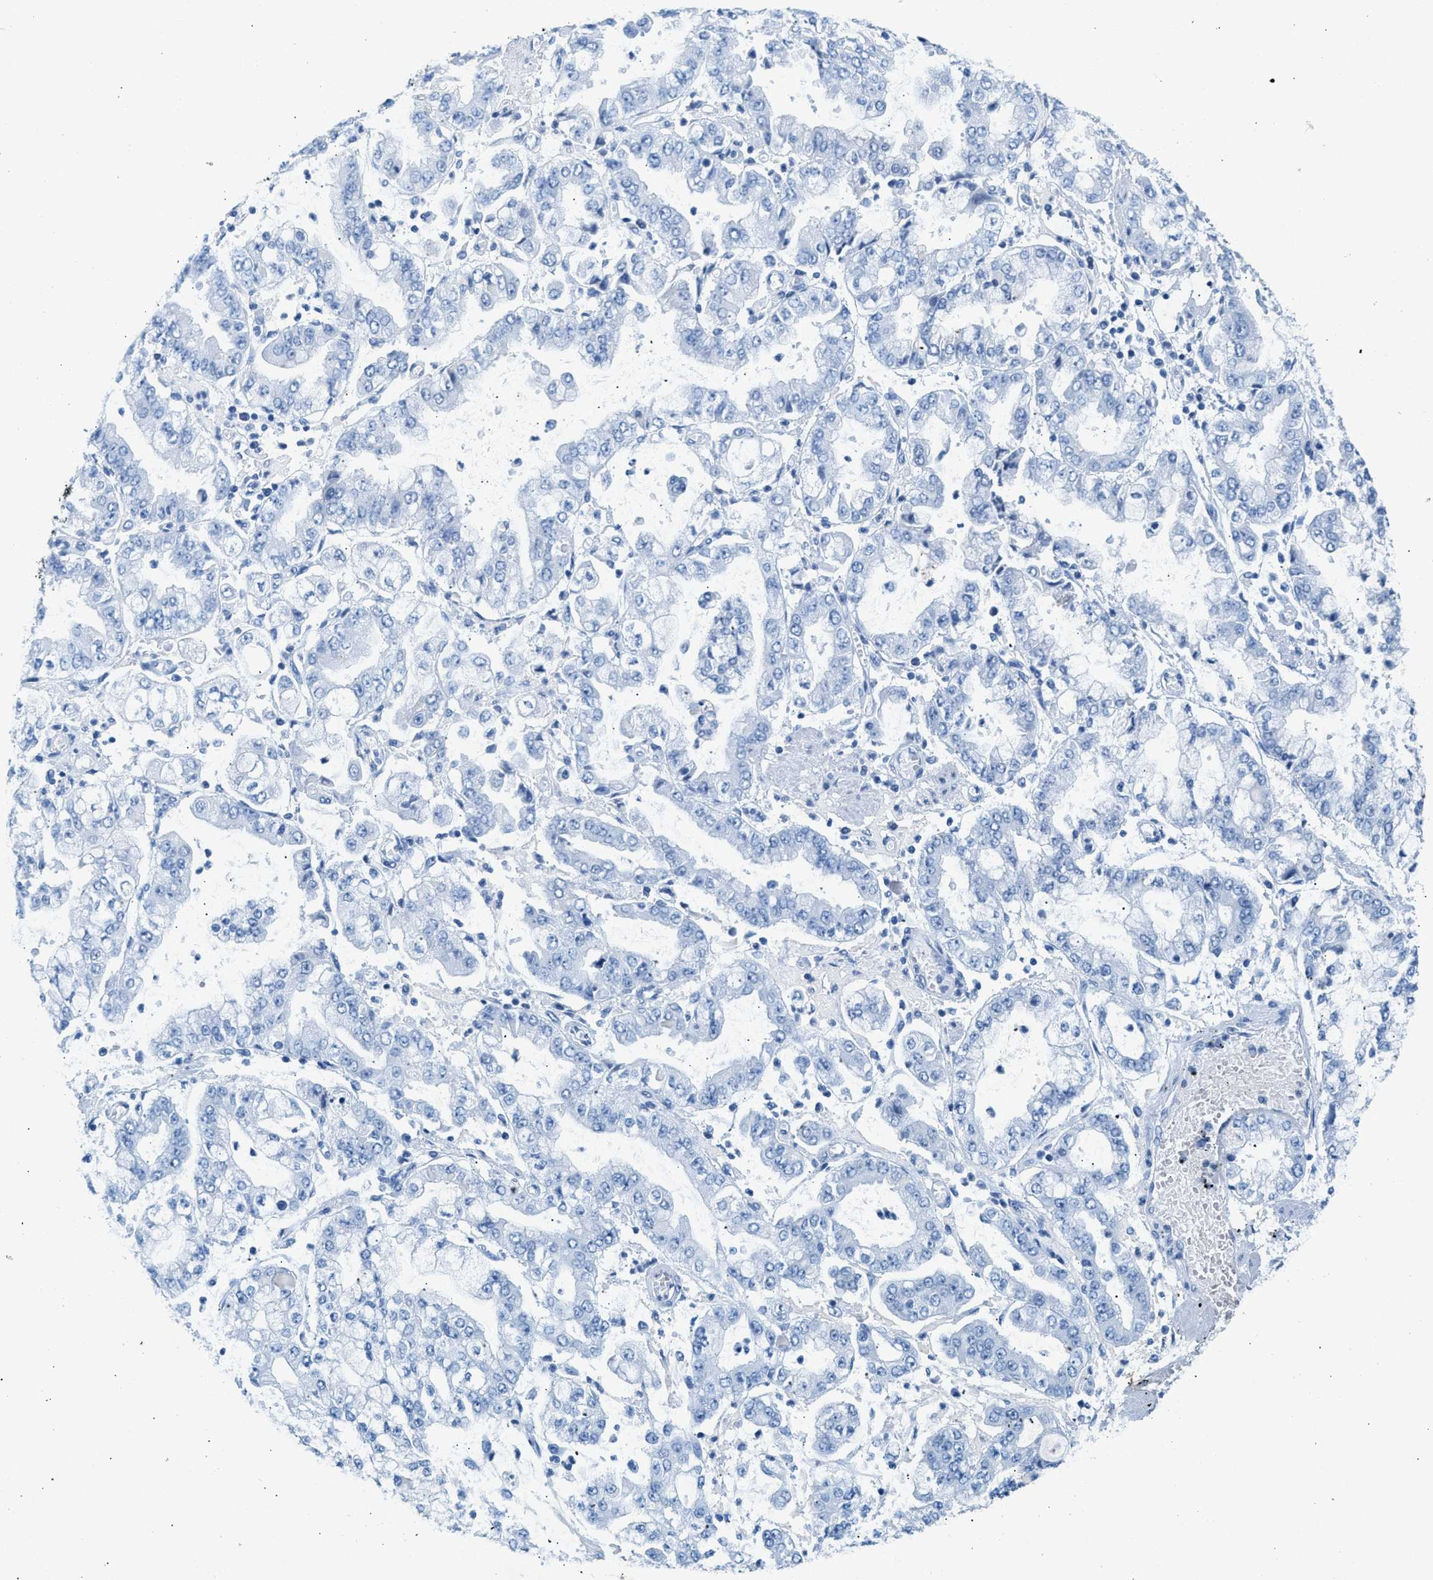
{"staining": {"intensity": "negative", "quantity": "none", "location": "none"}, "tissue": "stomach cancer", "cell_type": "Tumor cells", "image_type": "cancer", "snomed": [{"axis": "morphology", "description": "Adenocarcinoma, NOS"}, {"axis": "topography", "description": "Stomach"}], "caption": "High magnification brightfield microscopy of stomach cancer (adenocarcinoma) stained with DAB (brown) and counterstained with hematoxylin (blue): tumor cells show no significant positivity.", "gene": "HHATL", "patient": {"sex": "male", "age": 76}}